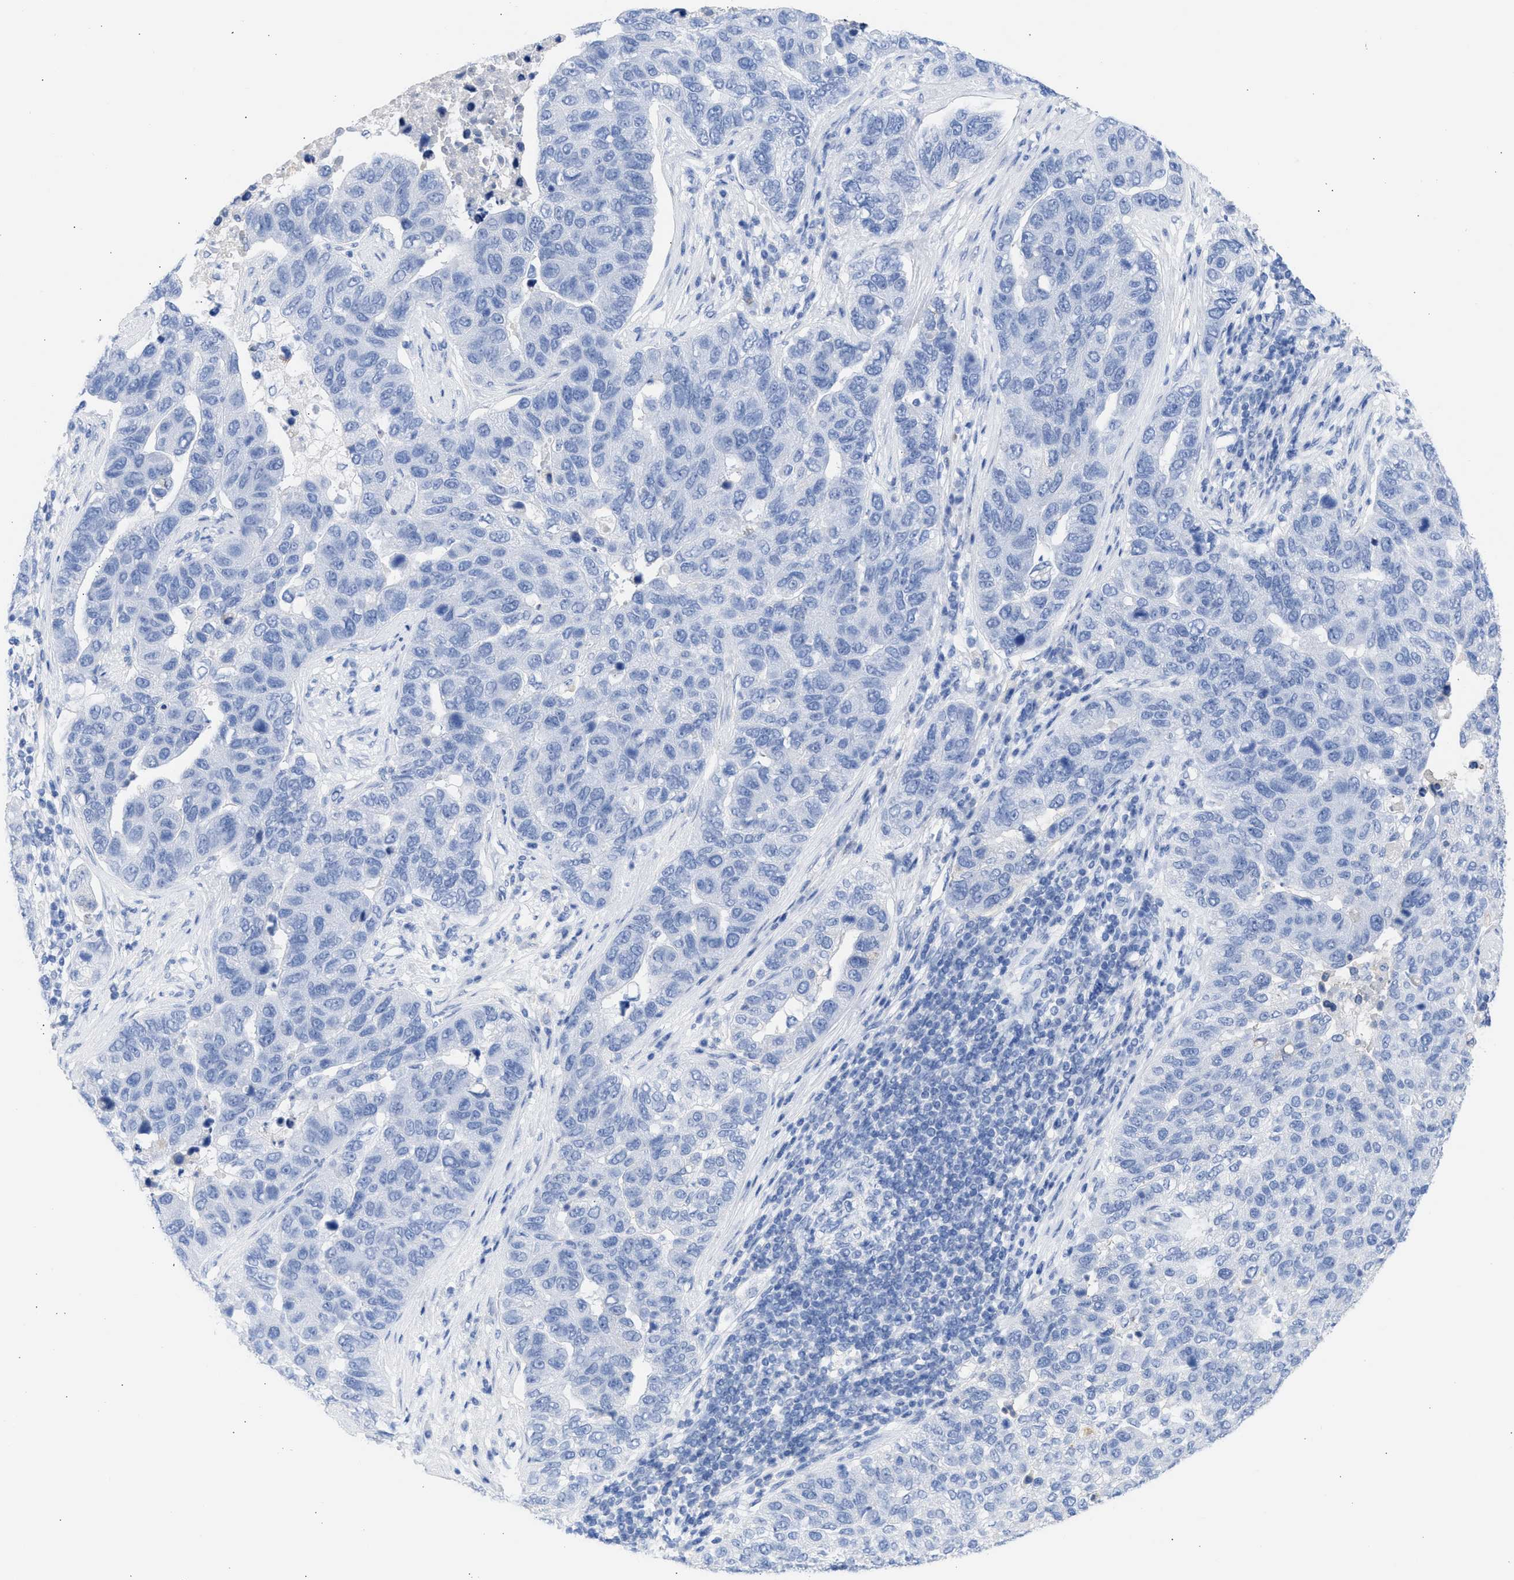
{"staining": {"intensity": "negative", "quantity": "none", "location": "none"}, "tissue": "pancreatic cancer", "cell_type": "Tumor cells", "image_type": "cancer", "snomed": [{"axis": "morphology", "description": "Adenocarcinoma, NOS"}, {"axis": "topography", "description": "Pancreas"}], "caption": "Immunohistochemistry (IHC) photomicrograph of neoplastic tissue: human pancreatic cancer (adenocarcinoma) stained with DAB (3,3'-diaminobenzidine) demonstrates no significant protein positivity in tumor cells.", "gene": "RSPH1", "patient": {"sex": "female", "age": 61}}